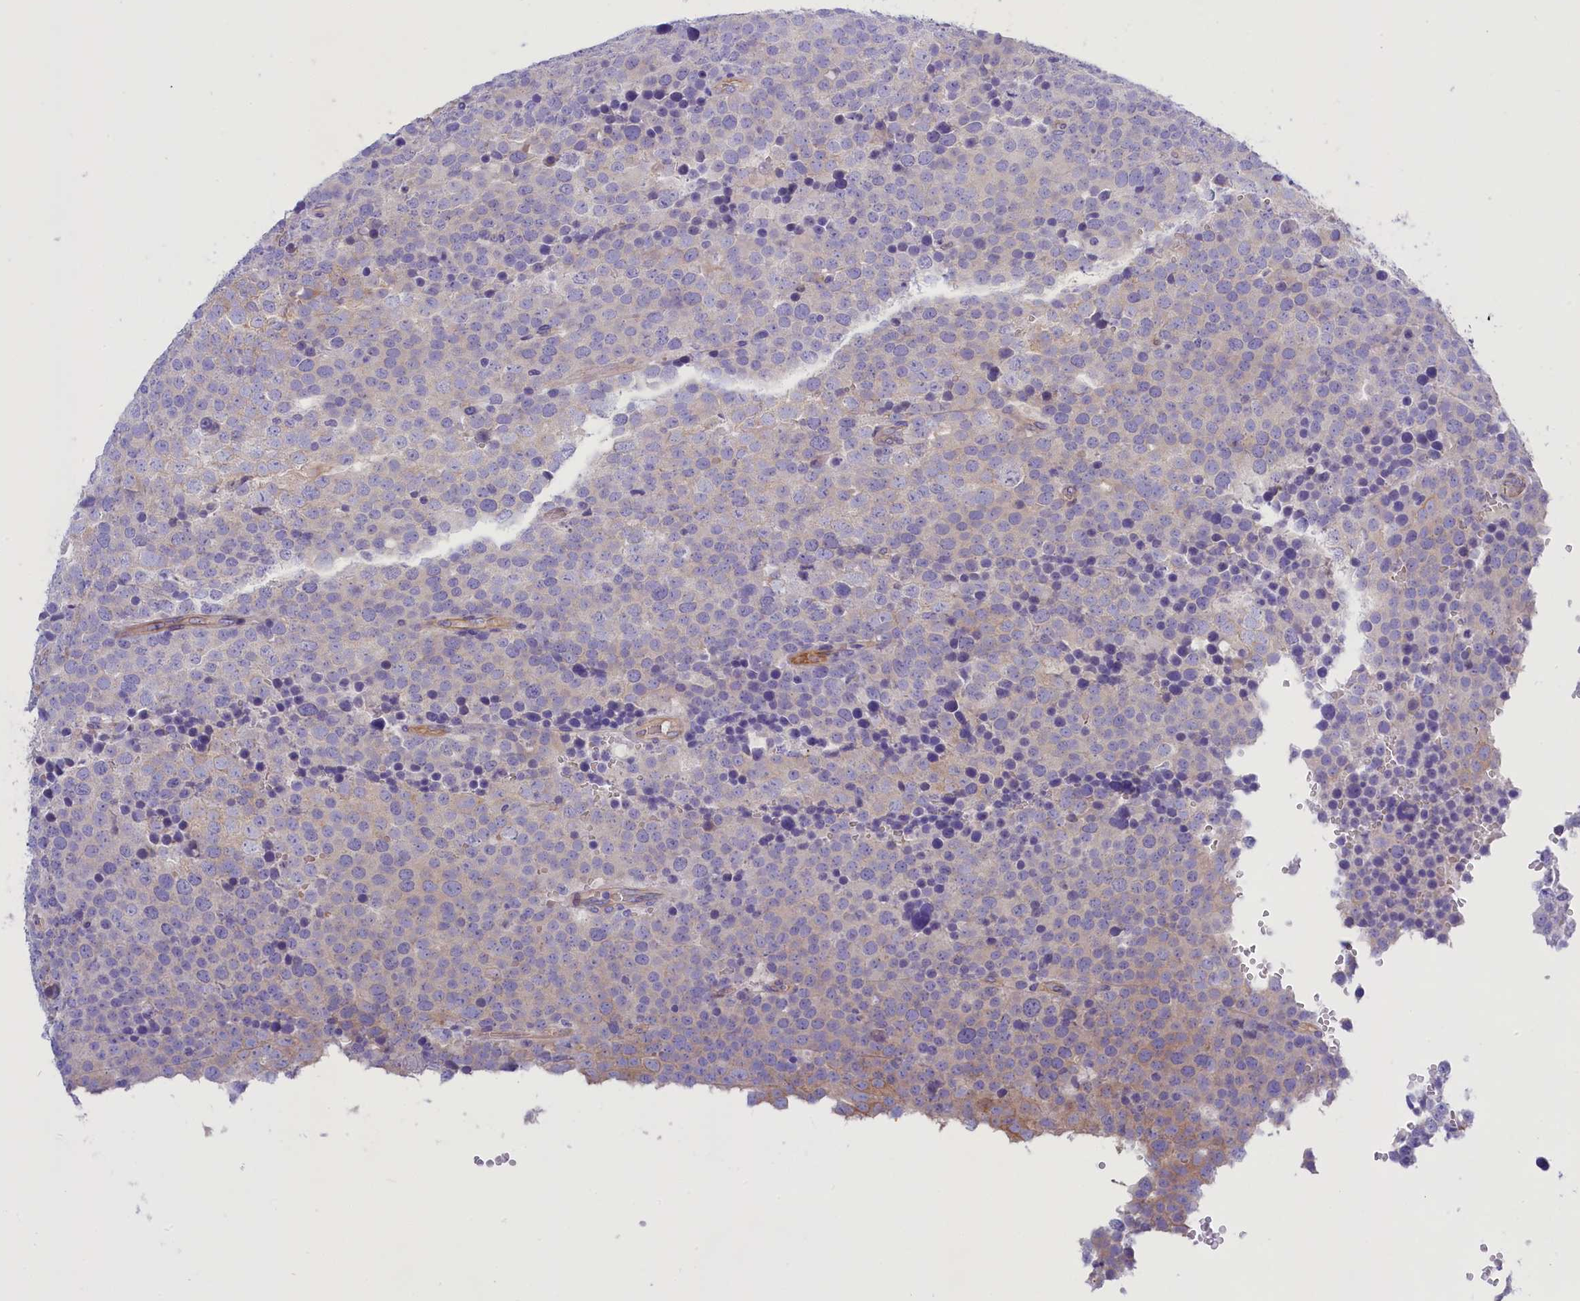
{"staining": {"intensity": "negative", "quantity": "none", "location": "none"}, "tissue": "testis cancer", "cell_type": "Tumor cells", "image_type": "cancer", "snomed": [{"axis": "morphology", "description": "Seminoma, NOS"}, {"axis": "topography", "description": "Testis"}], "caption": "Human testis cancer (seminoma) stained for a protein using immunohistochemistry shows no positivity in tumor cells.", "gene": "PPP1R13L", "patient": {"sex": "male", "age": 71}}